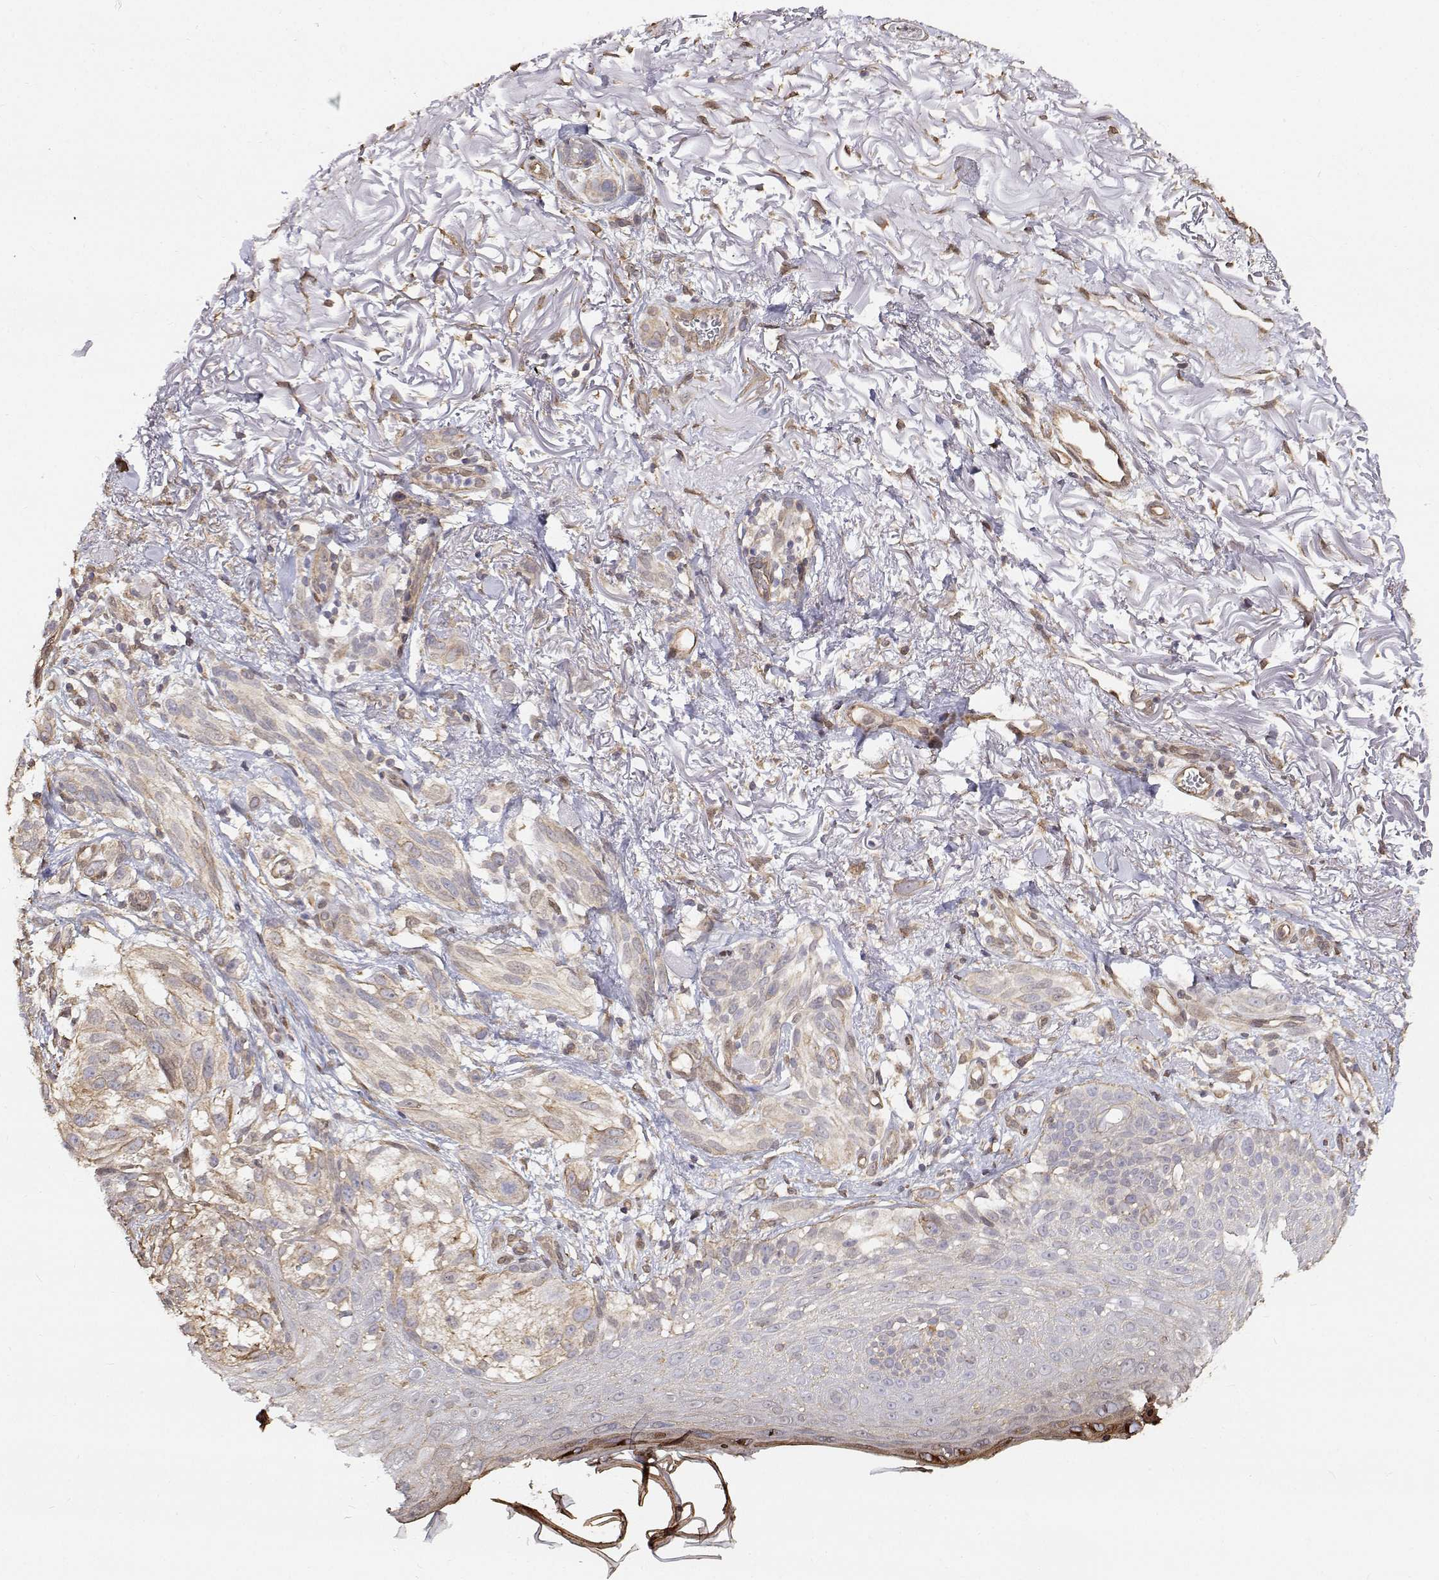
{"staining": {"intensity": "negative", "quantity": "none", "location": "none"}, "tissue": "melanoma", "cell_type": "Tumor cells", "image_type": "cancer", "snomed": [{"axis": "morphology", "description": "Malignant melanoma, NOS"}, {"axis": "topography", "description": "Skin"}], "caption": "Protein analysis of melanoma demonstrates no significant staining in tumor cells.", "gene": "GSDMA", "patient": {"sex": "female", "age": 86}}